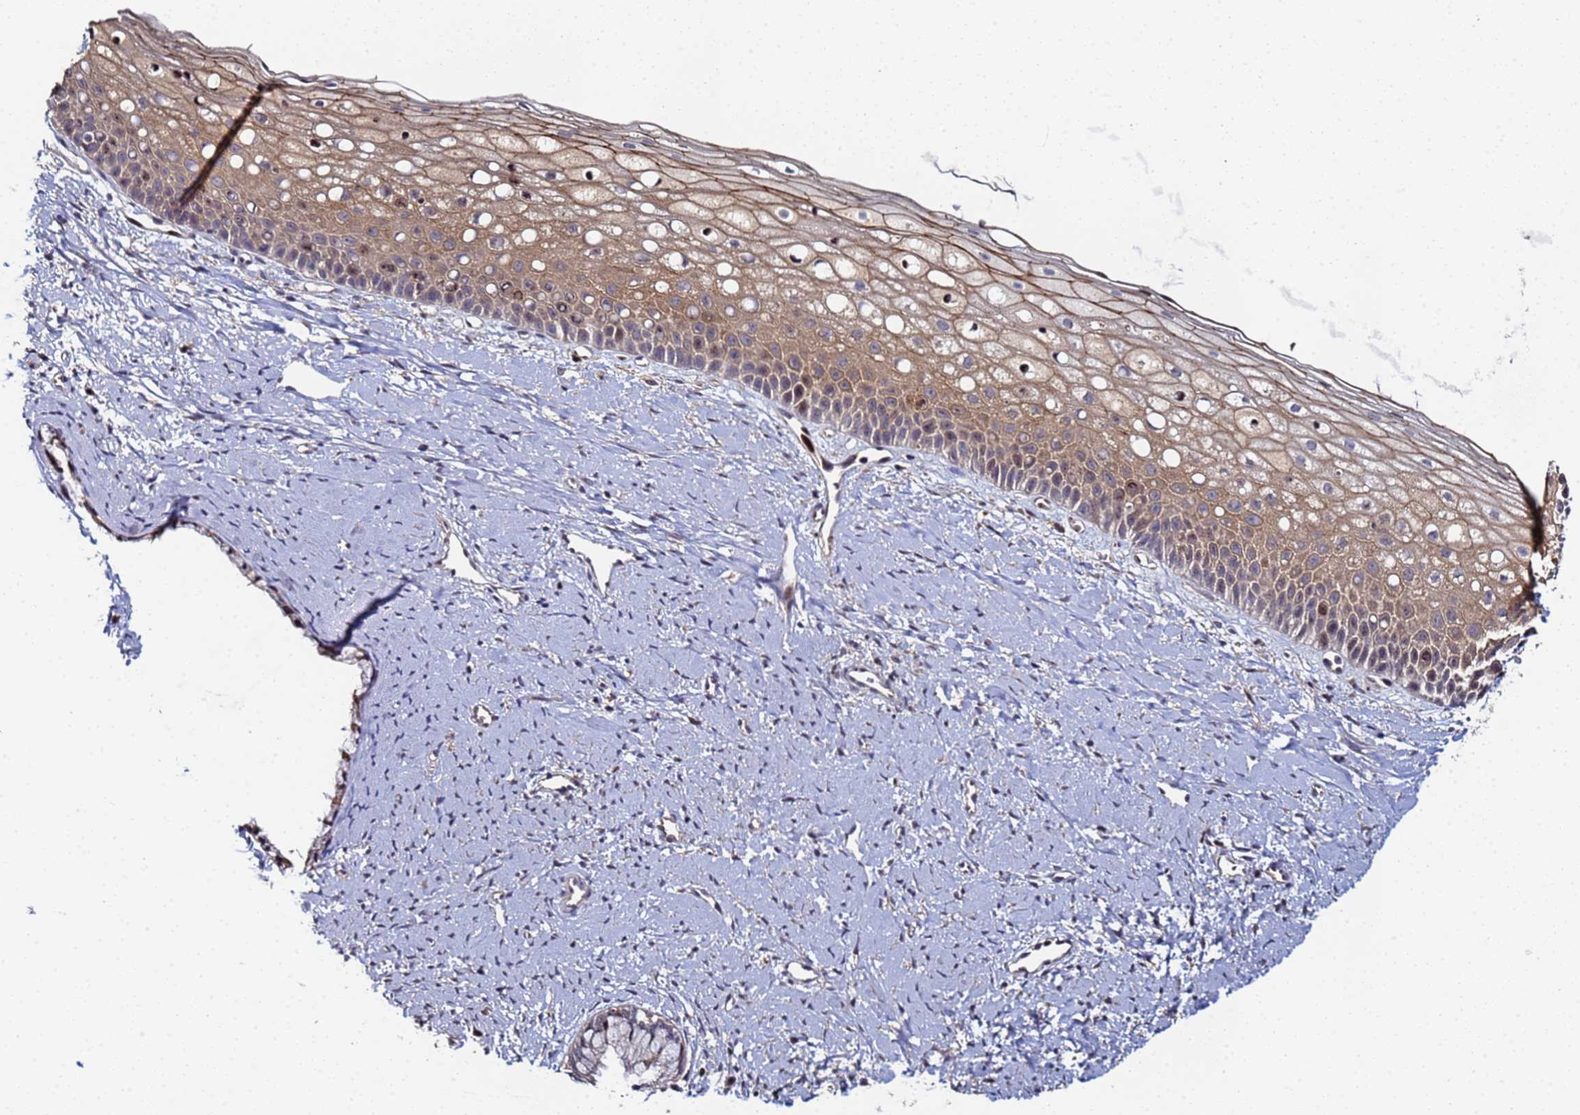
{"staining": {"intensity": "negative", "quantity": "none", "location": "none"}, "tissue": "cervix", "cell_type": "Glandular cells", "image_type": "normal", "snomed": [{"axis": "morphology", "description": "Normal tissue, NOS"}, {"axis": "topography", "description": "Cervix"}], "caption": "Glandular cells show no significant protein positivity in benign cervix.", "gene": "OSER1", "patient": {"sex": "female", "age": 57}}